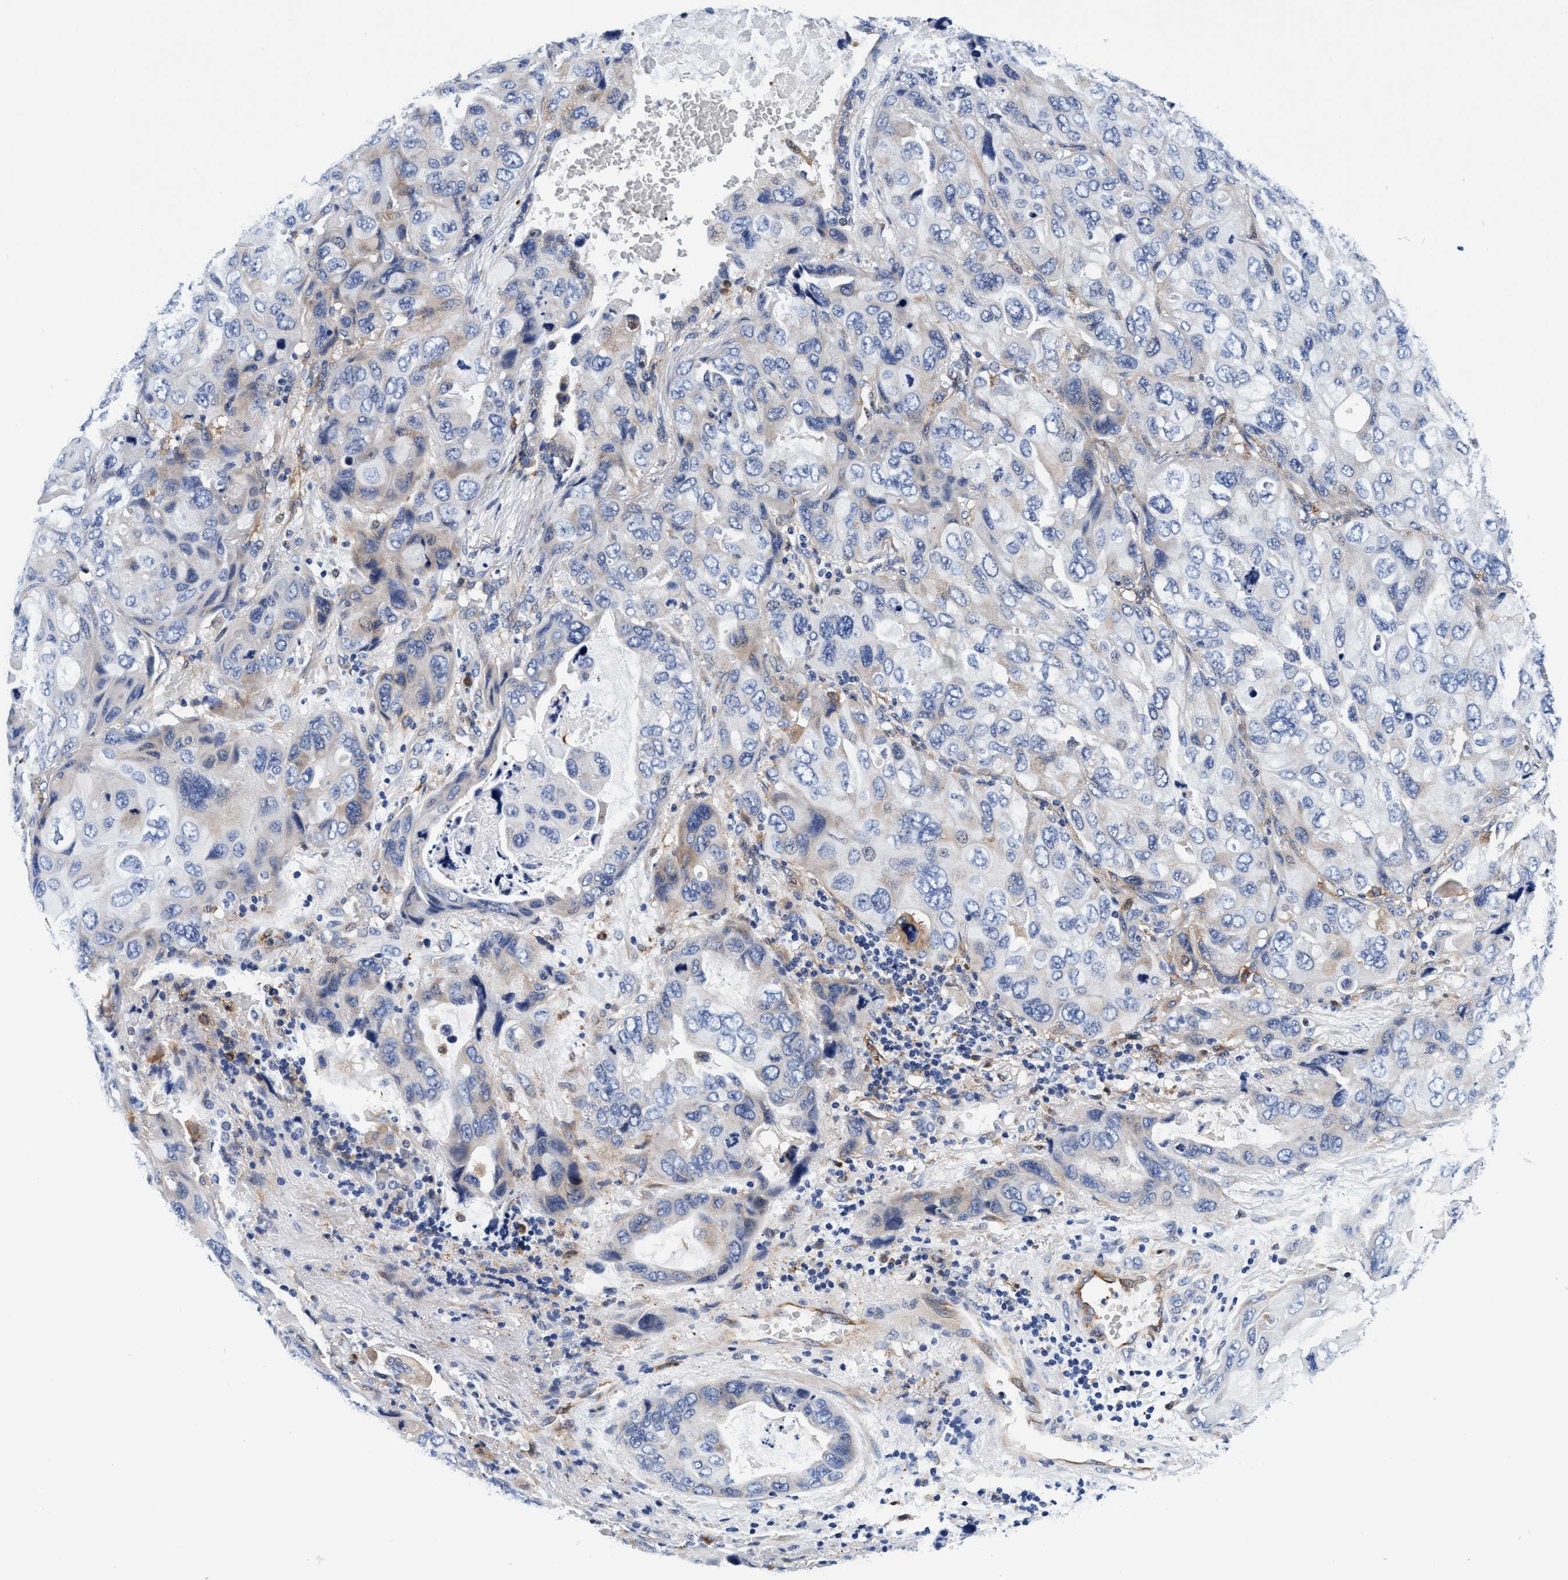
{"staining": {"intensity": "weak", "quantity": "<25%", "location": "cytoplasmic/membranous"}, "tissue": "lung cancer", "cell_type": "Tumor cells", "image_type": "cancer", "snomed": [{"axis": "morphology", "description": "Squamous cell carcinoma, NOS"}, {"axis": "topography", "description": "Lung"}], "caption": "Tumor cells are negative for brown protein staining in lung cancer.", "gene": "UBALD2", "patient": {"sex": "female", "age": 73}}